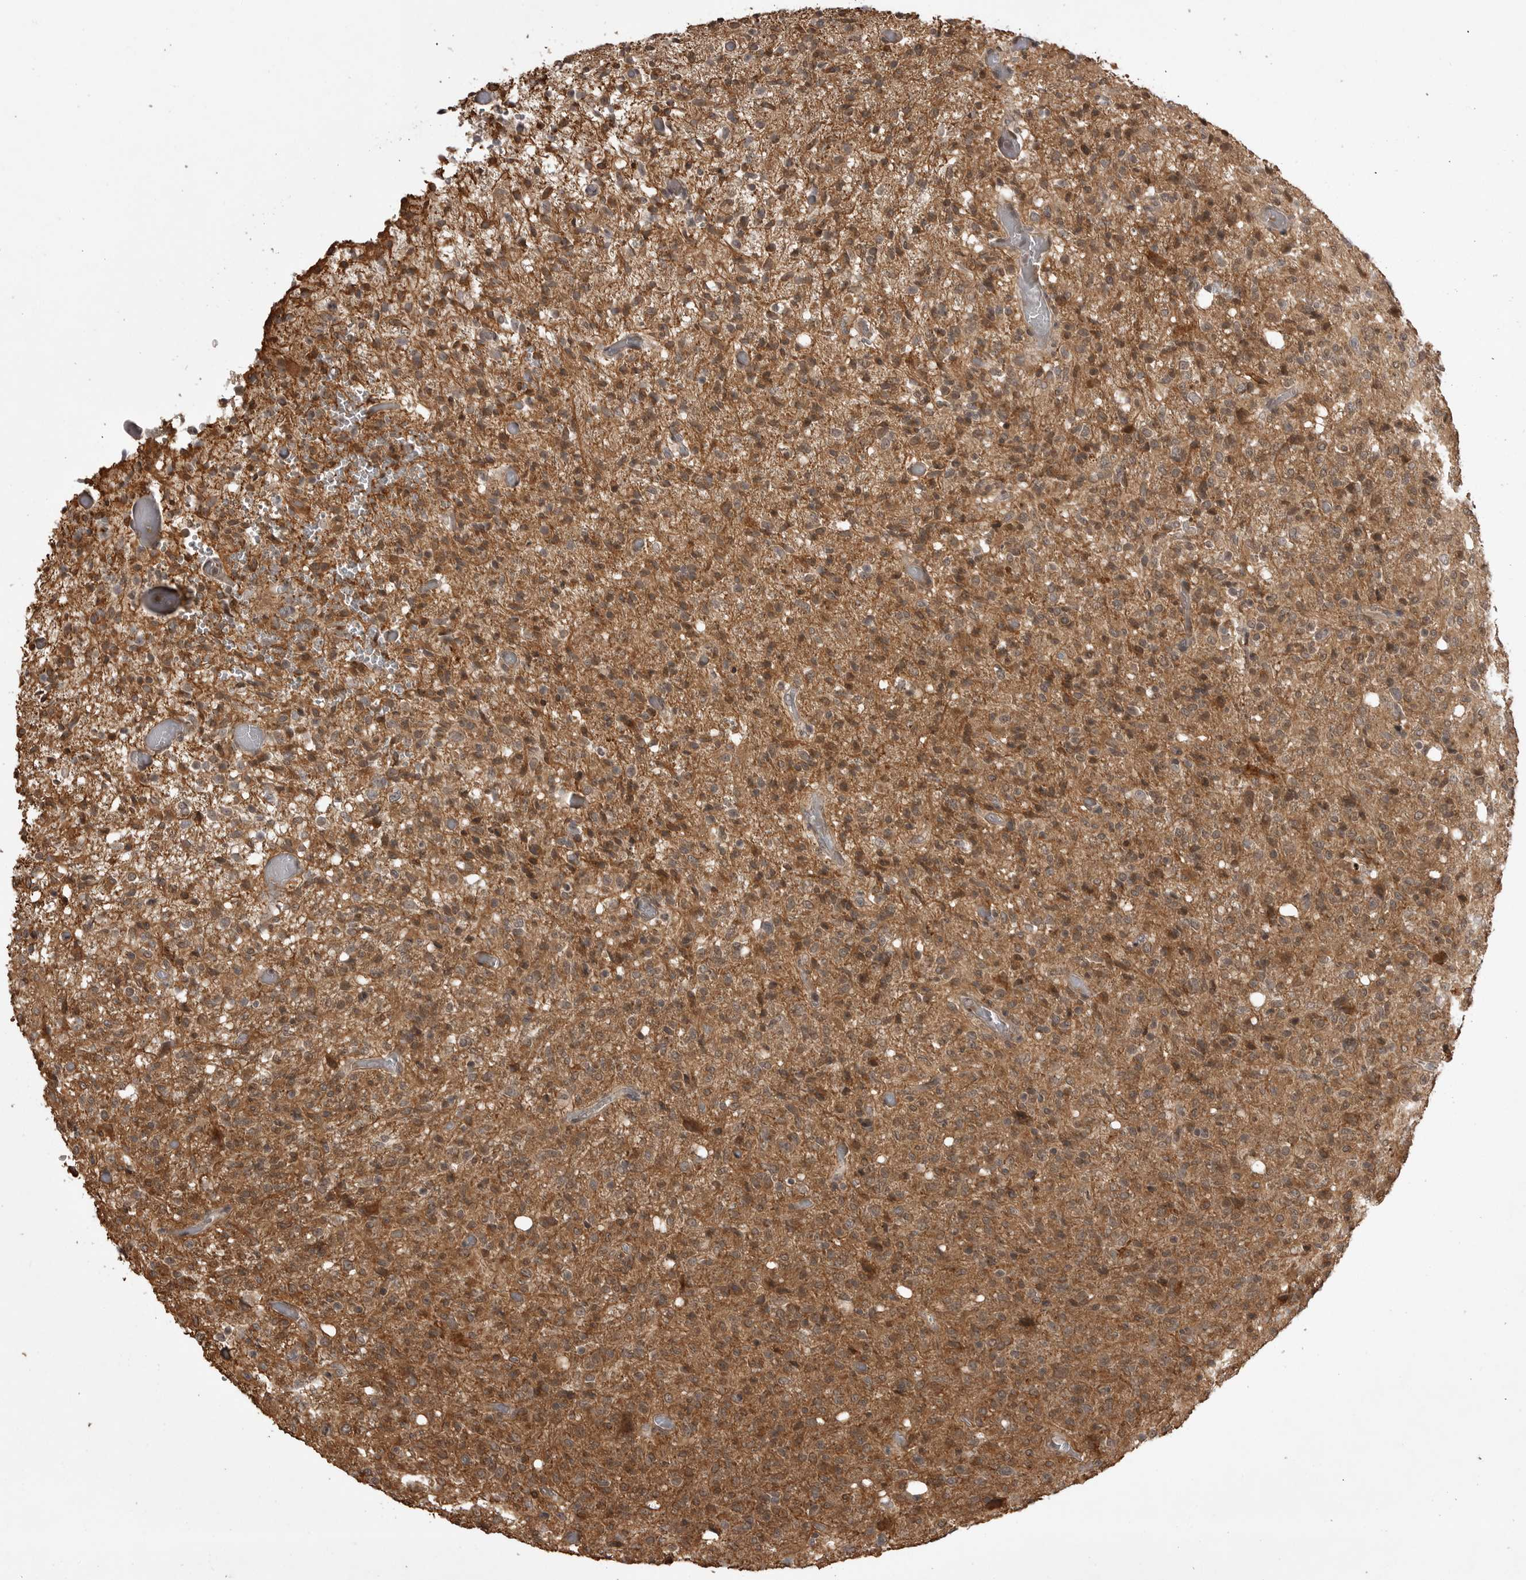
{"staining": {"intensity": "moderate", "quantity": ">75%", "location": "cytoplasmic/membranous"}, "tissue": "glioma", "cell_type": "Tumor cells", "image_type": "cancer", "snomed": [{"axis": "morphology", "description": "Glioma, malignant, High grade"}, {"axis": "topography", "description": "Brain"}], "caption": "Glioma was stained to show a protein in brown. There is medium levels of moderate cytoplasmic/membranous positivity in about >75% of tumor cells. (brown staining indicates protein expression, while blue staining denotes nuclei).", "gene": "AKAP7", "patient": {"sex": "female", "age": 57}}